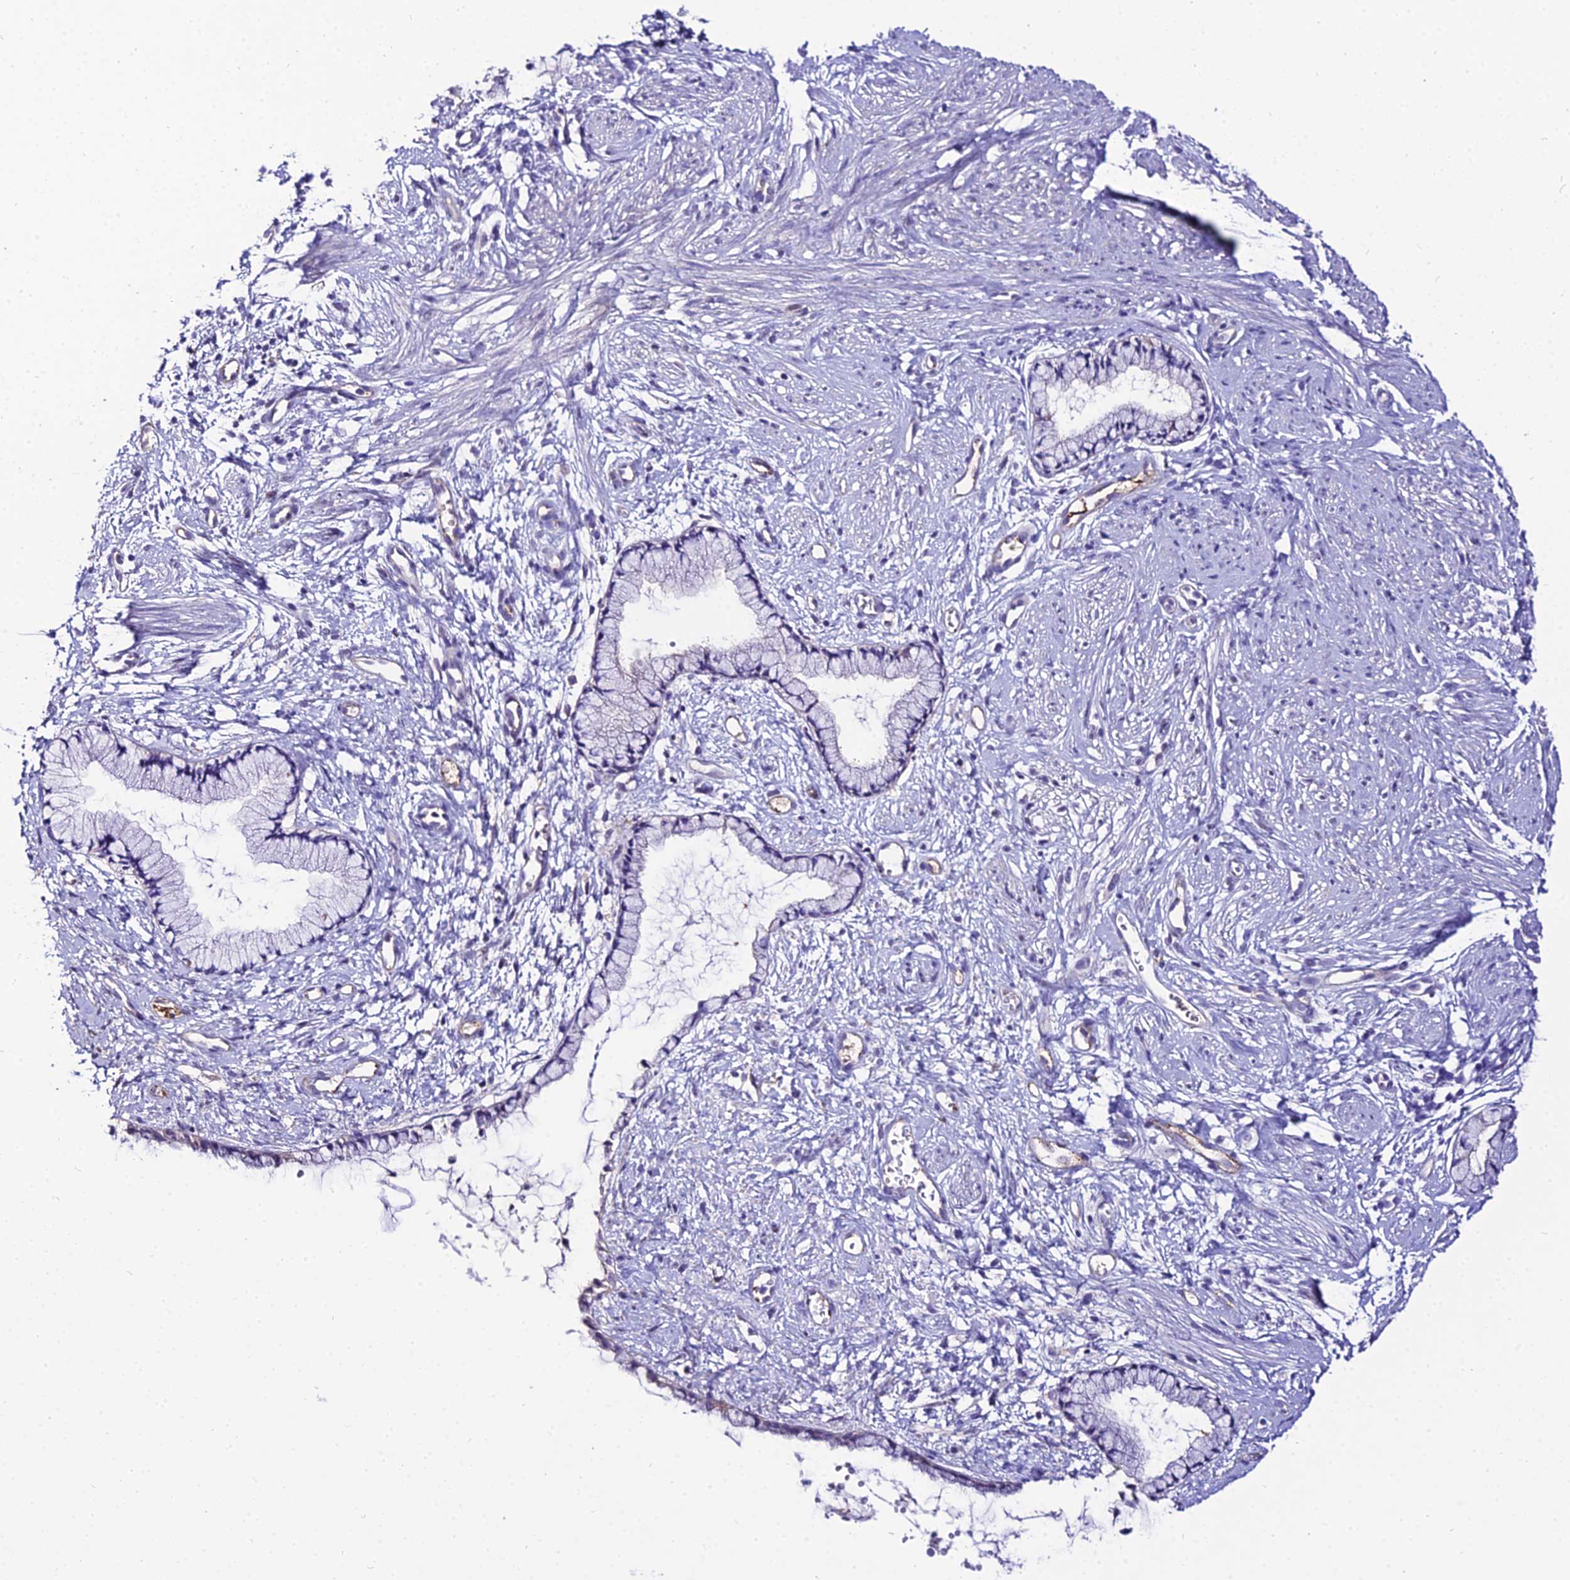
{"staining": {"intensity": "negative", "quantity": "none", "location": "none"}, "tissue": "cervix", "cell_type": "Glandular cells", "image_type": "normal", "snomed": [{"axis": "morphology", "description": "Normal tissue, NOS"}, {"axis": "topography", "description": "Cervix"}], "caption": "A histopathology image of cervix stained for a protein demonstrates no brown staining in glandular cells.", "gene": "SHQ1", "patient": {"sex": "female", "age": 57}}